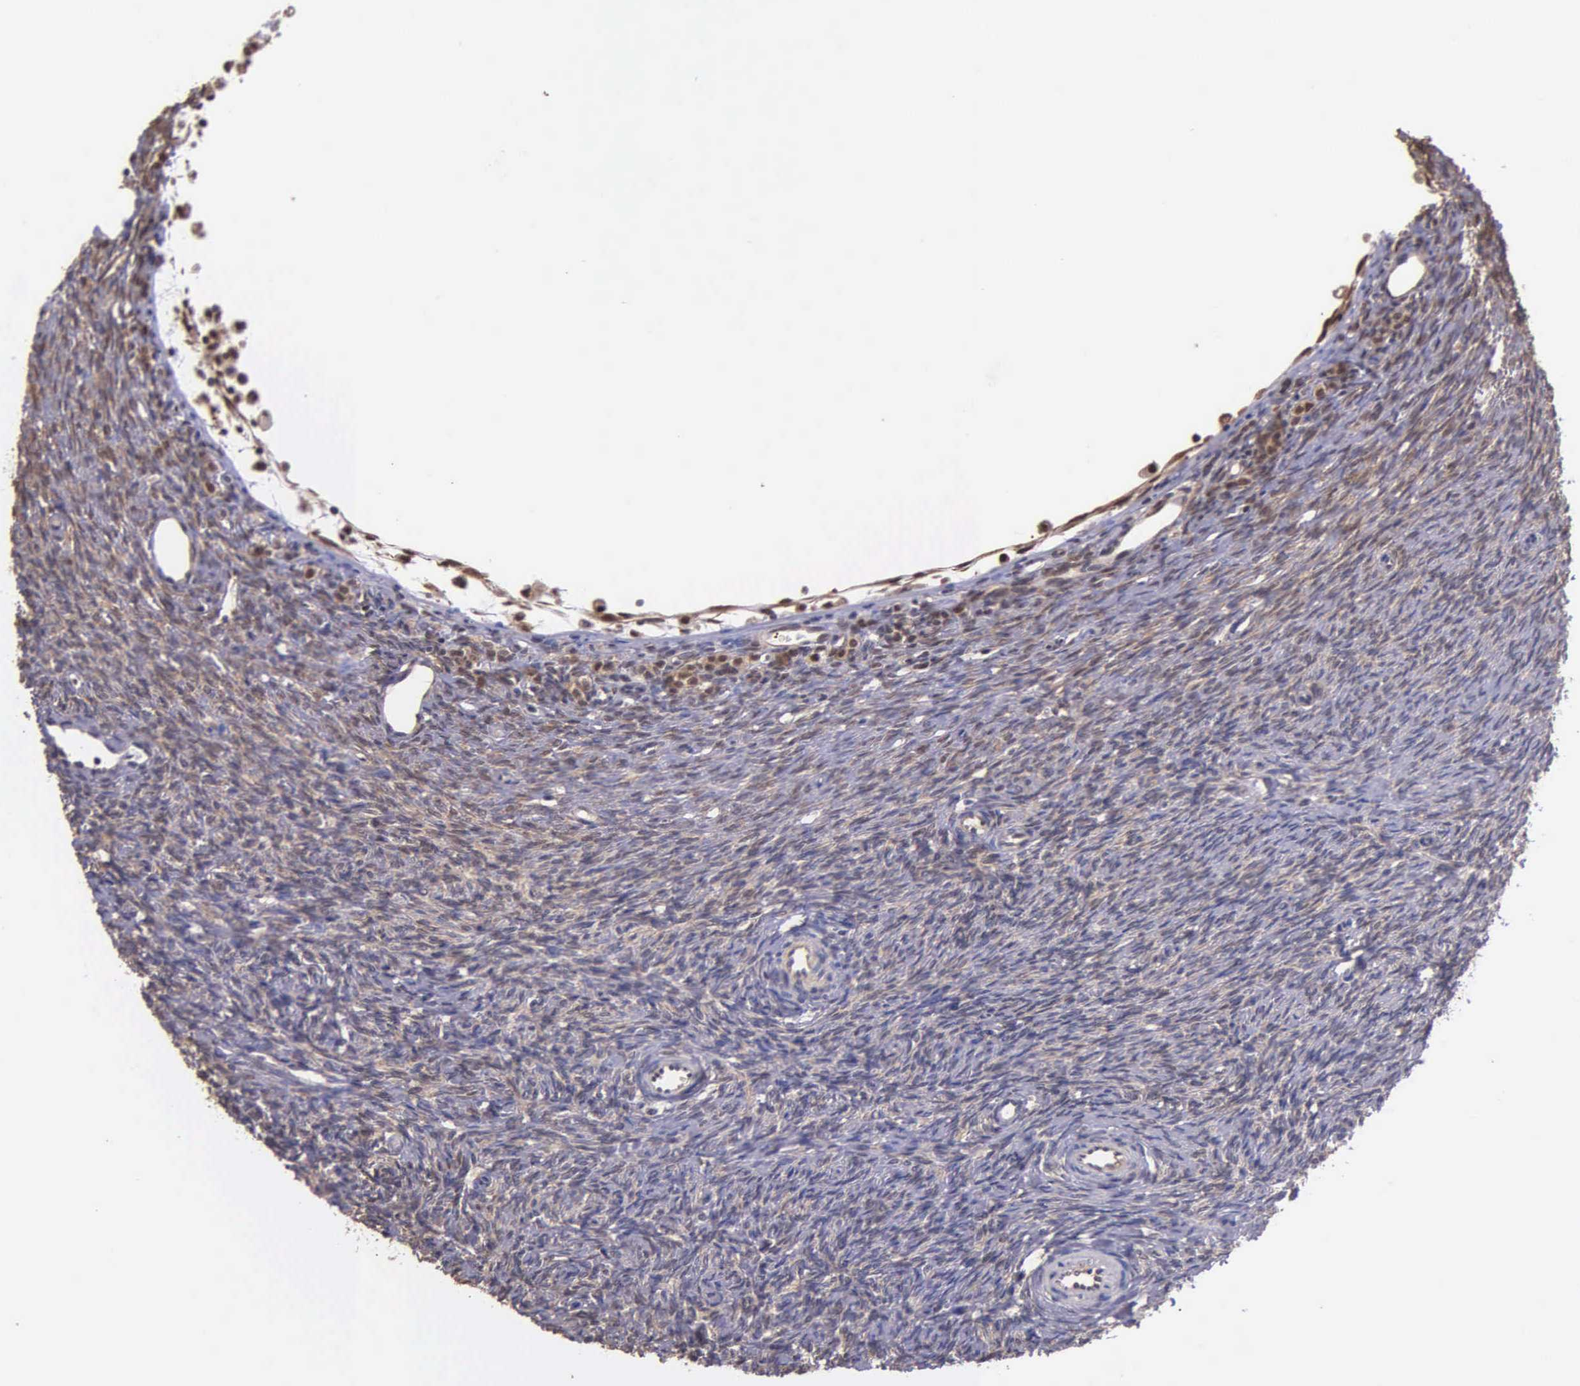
{"staining": {"intensity": "moderate", "quantity": ">75%", "location": "cytoplasmic/membranous,nuclear"}, "tissue": "ovary", "cell_type": "Follicle cells", "image_type": "normal", "snomed": [{"axis": "morphology", "description": "Normal tissue, NOS"}, {"axis": "topography", "description": "Ovary"}], "caption": "Brown immunohistochemical staining in normal ovary exhibits moderate cytoplasmic/membranous,nuclear positivity in about >75% of follicle cells.", "gene": "PSMC1", "patient": {"sex": "female", "age": 32}}